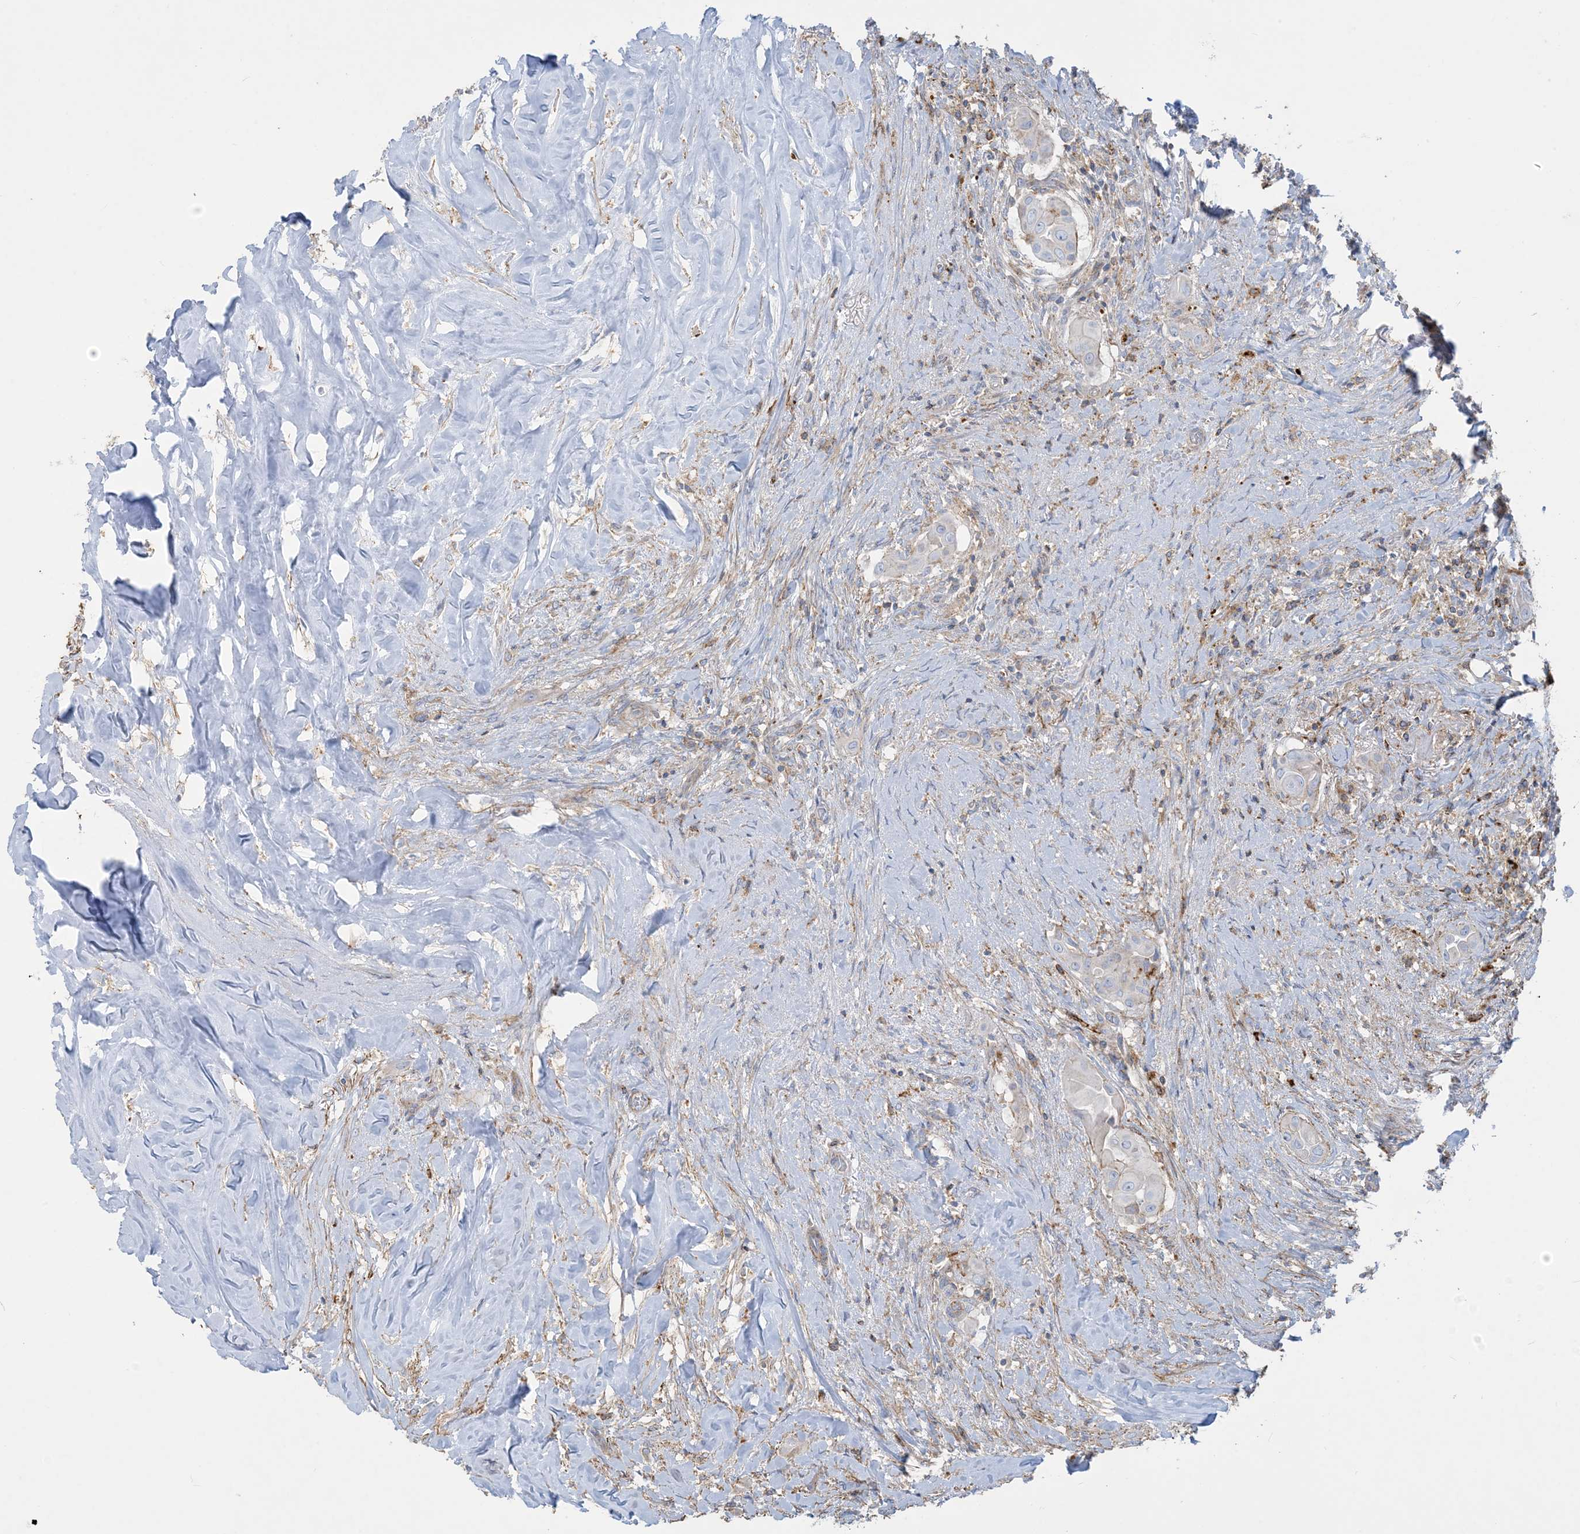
{"staining": {"intensity": "negative", "quantity": "none", "location": "none"}, "tissue": "thyroid cancer", "cell_type": "Tumor cells", "image_type": "cancer", "snomed": [{"axis": "morphology", "description": "Papillary adenocarcinoma, NOS"}, {"axis": "topography", "description": "Thyroid gland"}], "caption": "This is an immunohistochemistry (IHC) micrograph of human thyroid papillary adenocarcinoma. There is no positivity in tumor cells.", "gene": "GTF3C2", "patient": {"sex": "female", "age": 59}}